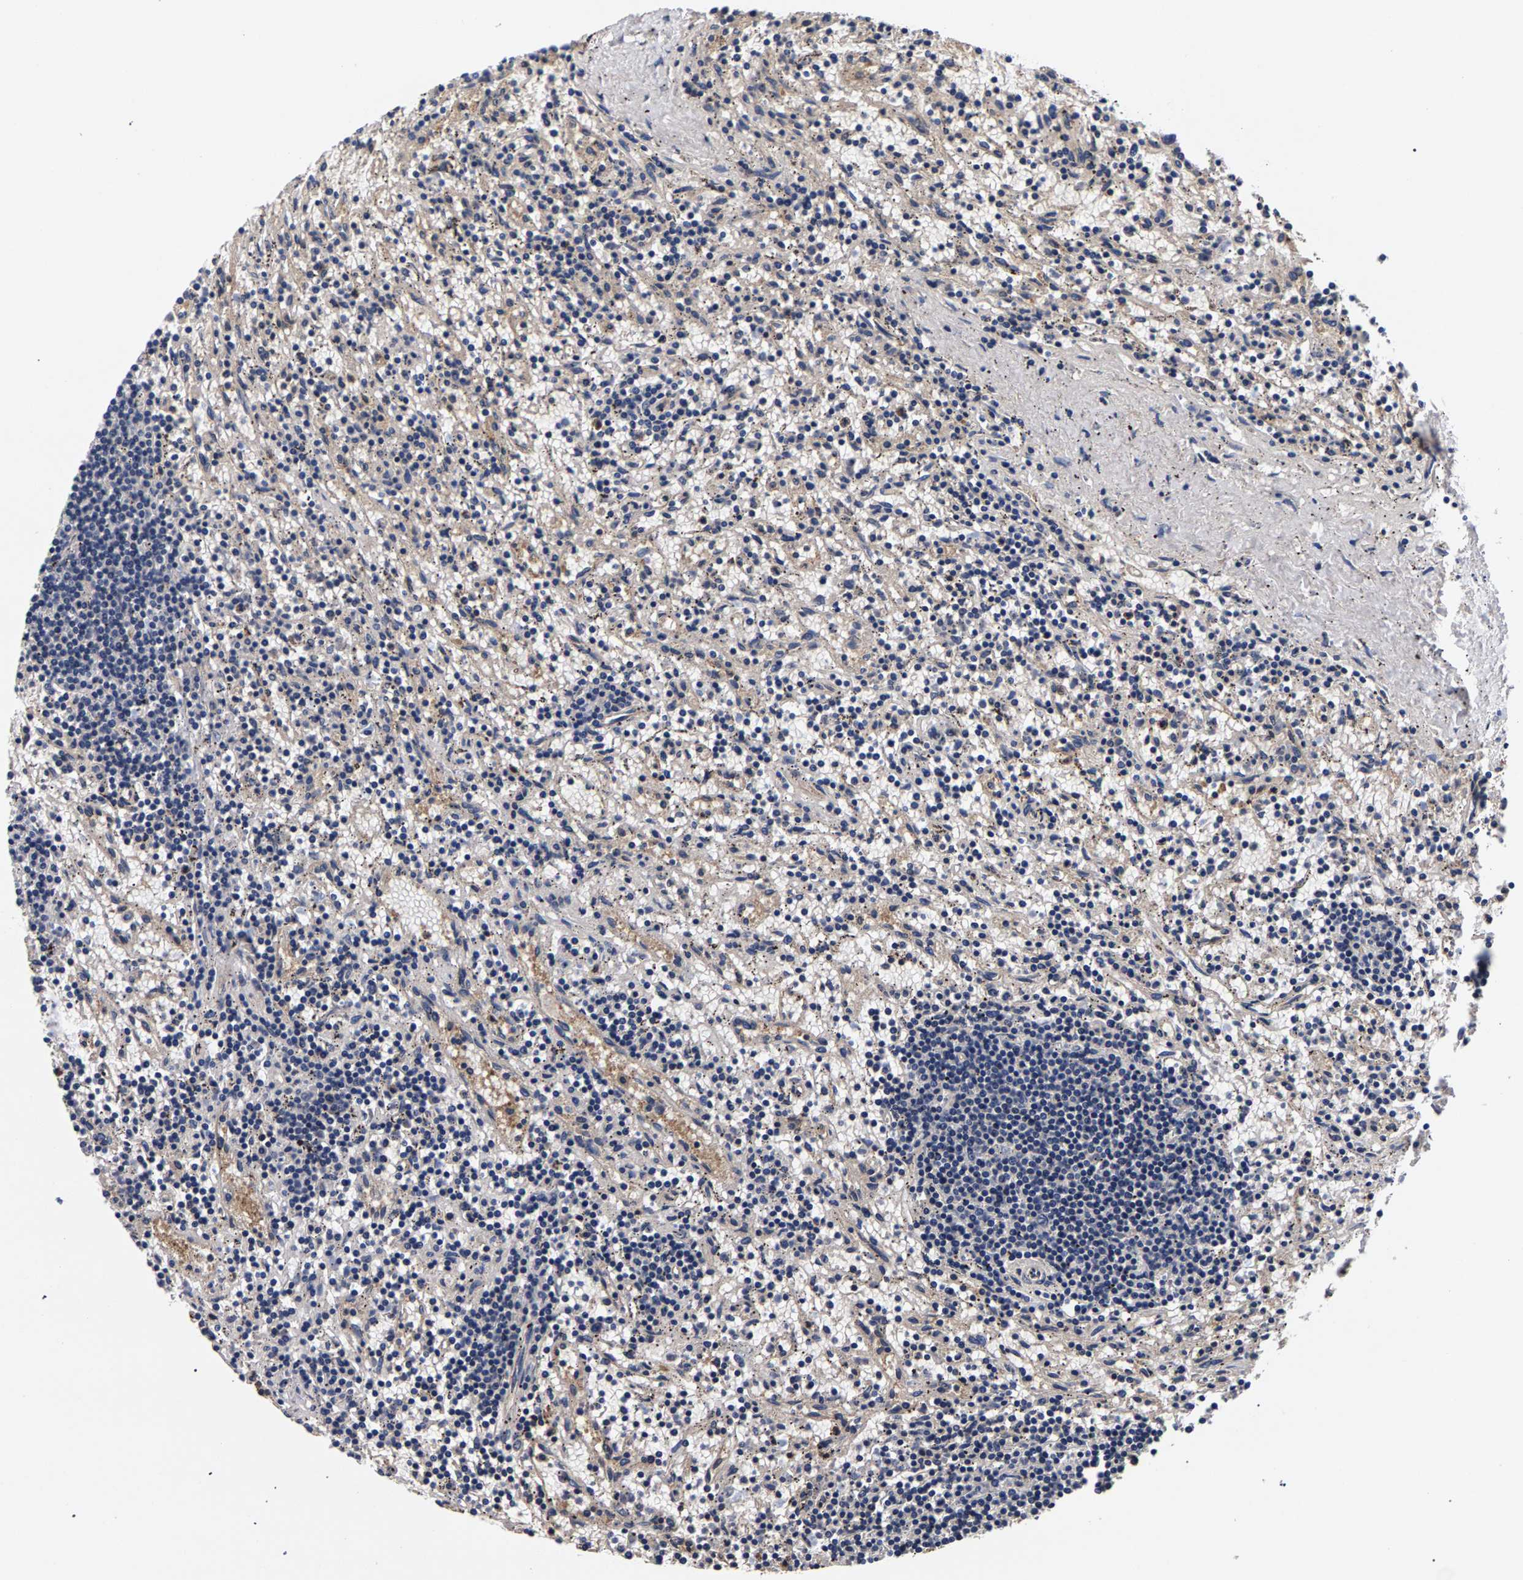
{"staining": {"intensity": "negative", "quantity": "none", "location": "none"}, "tissue": "lymphoma", "cell_type": "Tumor cells", "image_type": "cancer", "snomed": [{"axis": "morphology", "description": "Malignant lymphoma, non-Hodgkin's type, Low grade"}, {"axis": "topography", "description": "Spleen"}], "caption": "Tumor cells are negative for brown protein staining in lymphoma.", "gene": "MARCHF7", "patient": {"sex": "male", "age": 76}}